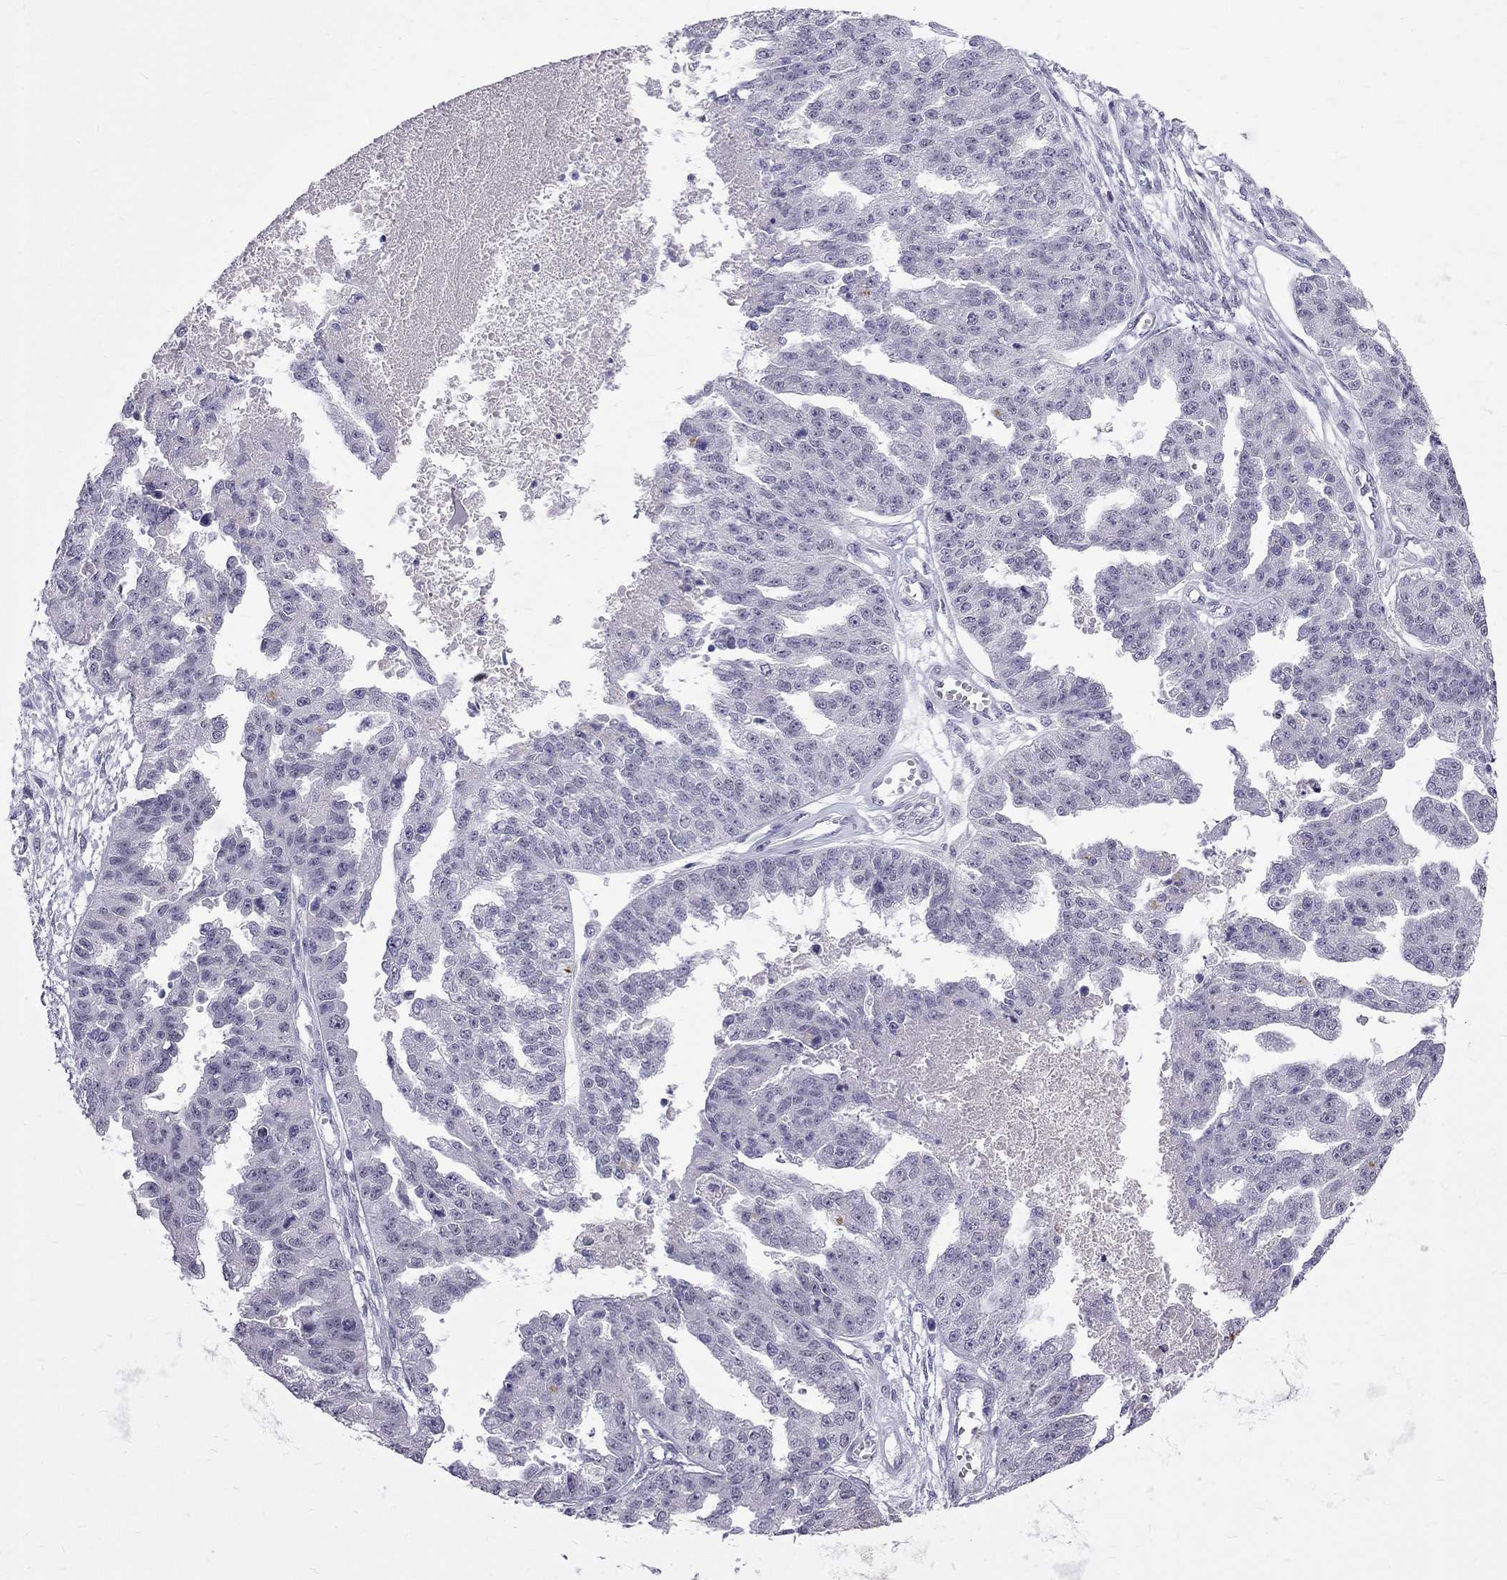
{"staining": {"intensity": "negative", "quantity": "none", "location": "none"}, "tissue": "ovarian cancer", "cell_type": "Tumor cells", "image_type": "cancer", "snomed": [{"axis": "morphology", "description": "Cystadenocarcinoma, serous, NOS"}, {"axis": "topography", "description": "Ovary"}], "caption": "An IHC micrograph of ovarian cancer is shown. There is no staining in tumor cells of ovarian cancer.", "gene": "RTL9", "patient": {"sex": "female", "age": 58}}